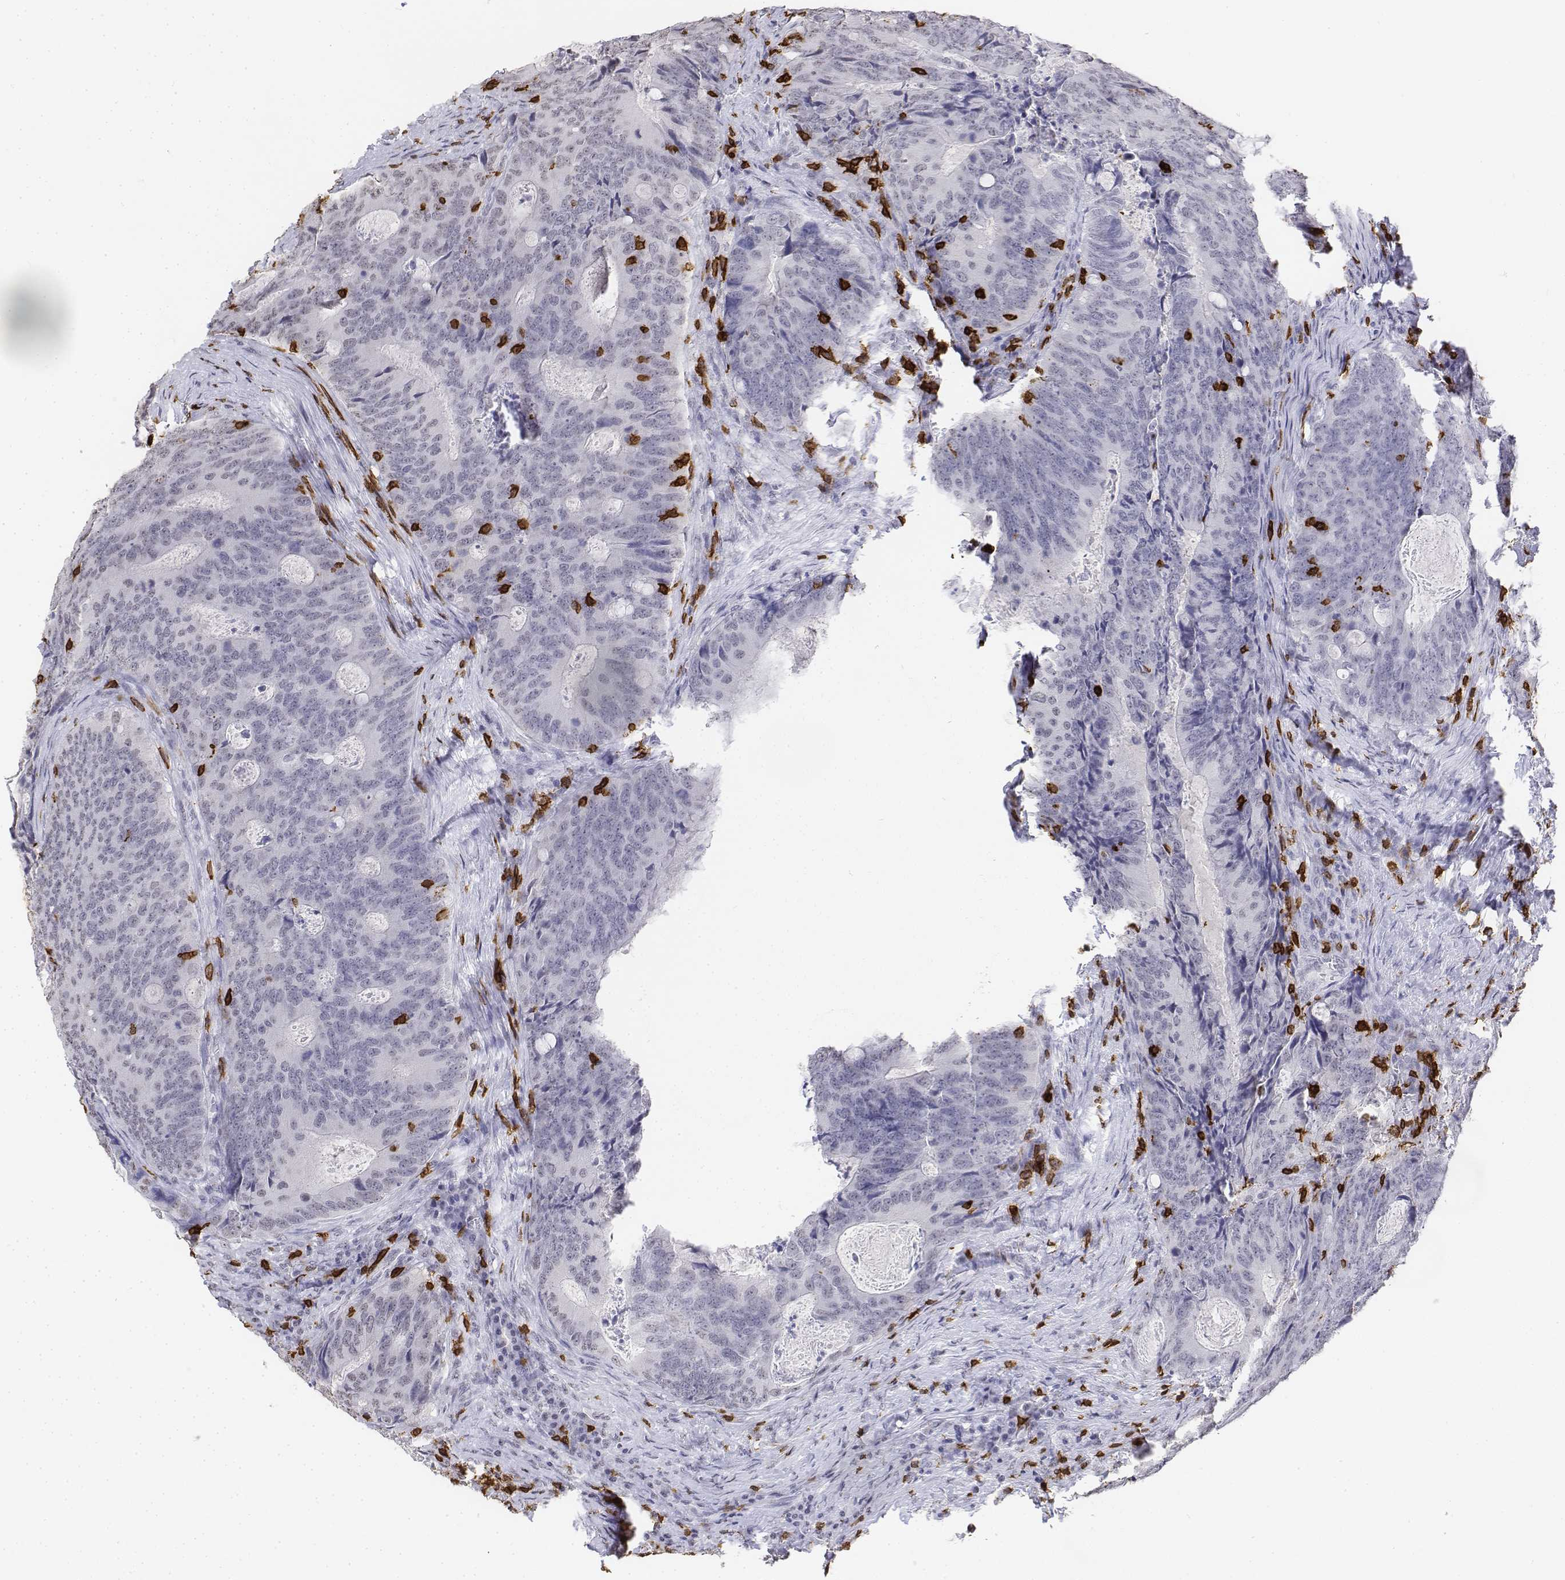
{"staining": {"intensity": "negative", "quantity": "none", "location": "none"}, "tissue": "colorectal cancer", "cell_type": "Tumor cells", "image_type": "cancer", "snomed": [{"axis": "morphology", "description": "Adenocarcinoma, NOS"}, {"axis": "topography", "description": "Colon"}], "caption": "Tumor cells show no significant protein positivity in colorectal cancer.", "gene": "CD3E", "patient": {"sex": "male", "age": 67}}